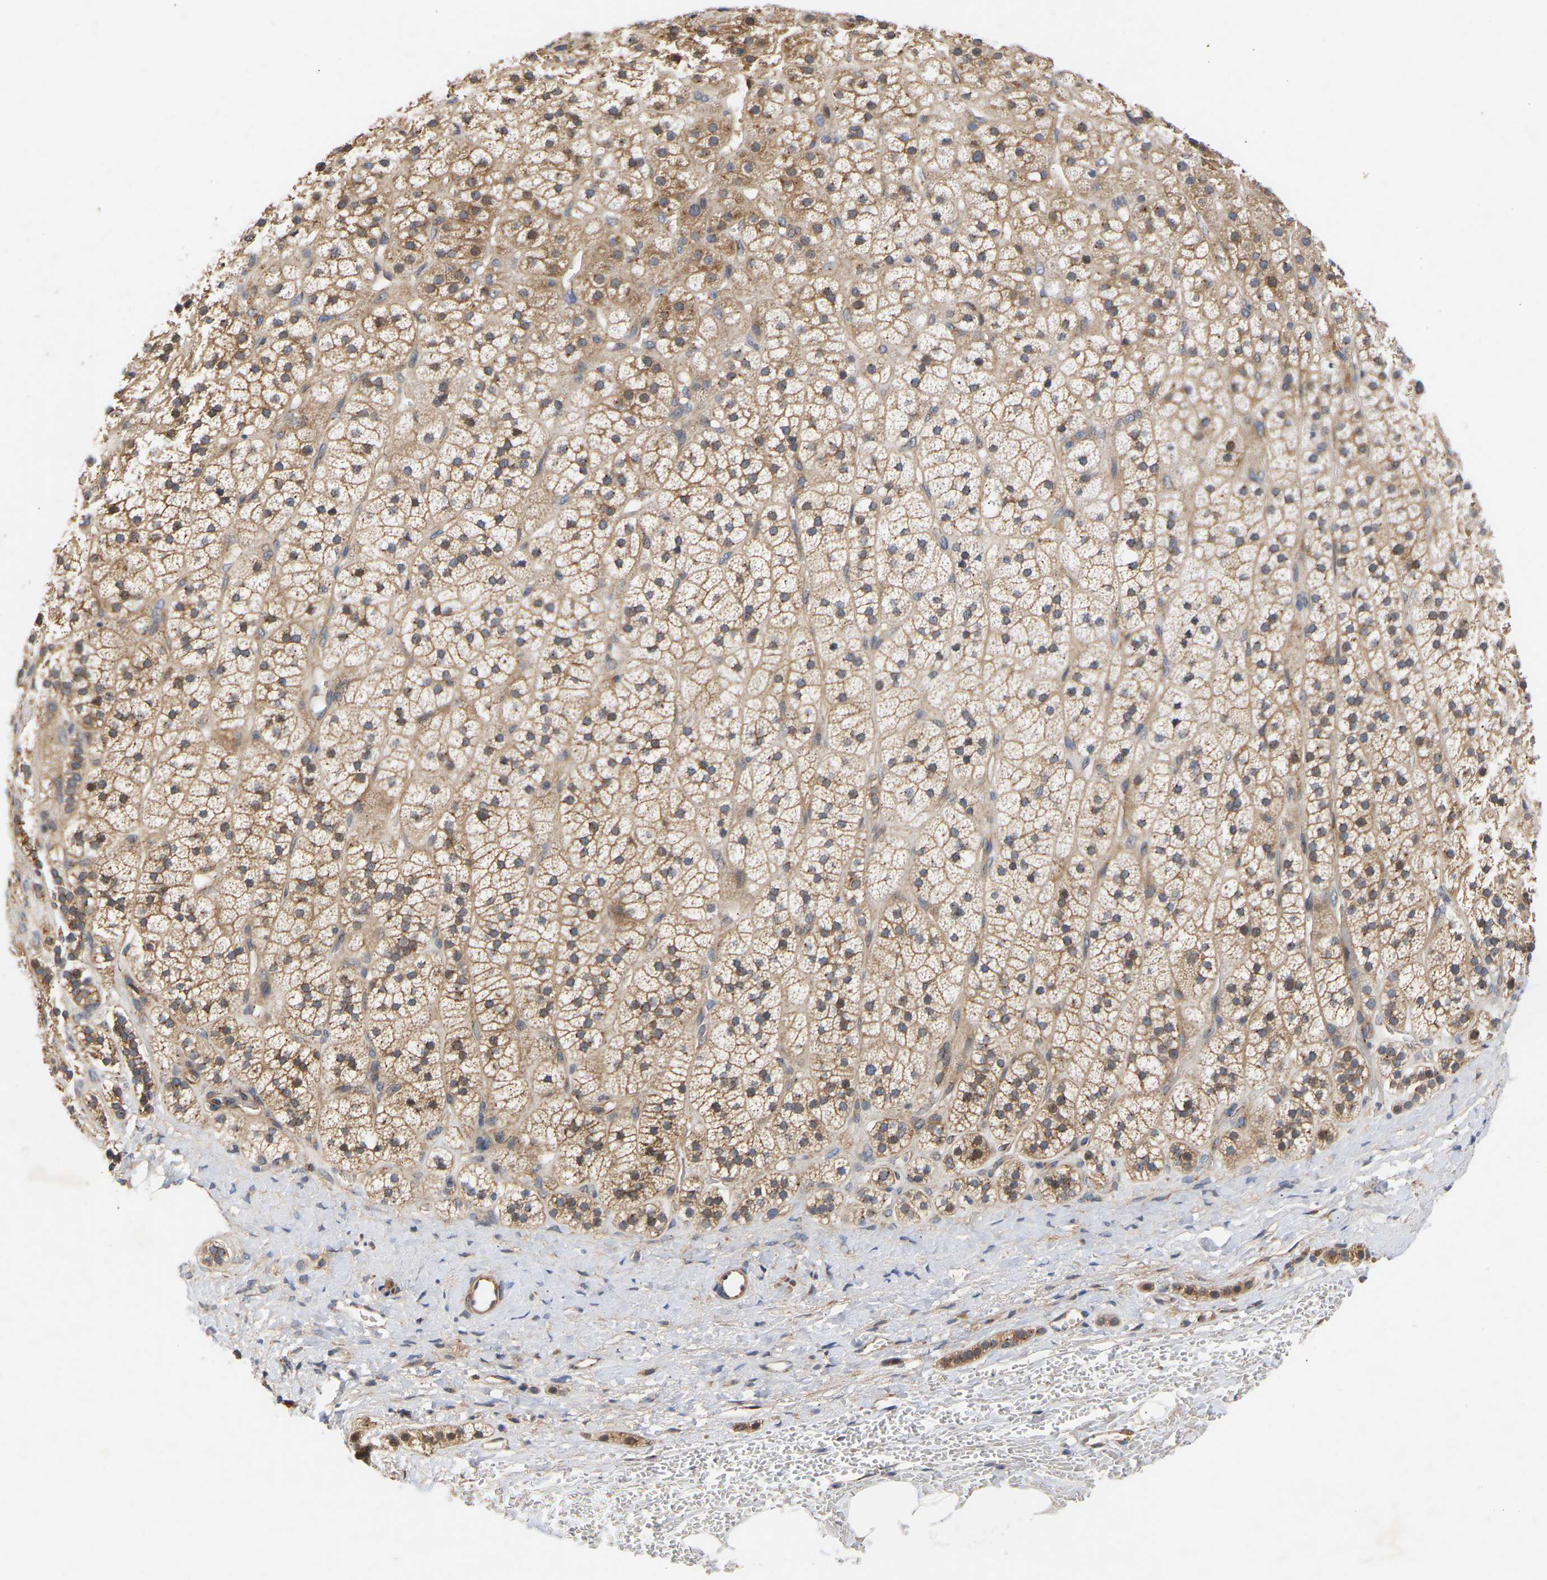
{"staining": {"intensity": "moderate", "quantity": ">75%", "location": "cytoplasmic/membranous,nuclear"}, "tissue": "adrenal gland", "cell_type": "Glandular cells", "image_type": "normal", "snomed": [{"axis": "morphology", "description": "Normal tissue, NOS"}, {"axis": "topography", "description": "Adrenal gland"}], "caption": "Adrenal gland stained with immunohistochemistry (IHC) demonstrates moderate cytoplasmic/membranous,nuclear staining in approximately >75% of glandular cells.", "gene": "KASH5", "patient": {"sex": "male", "age": 56}}